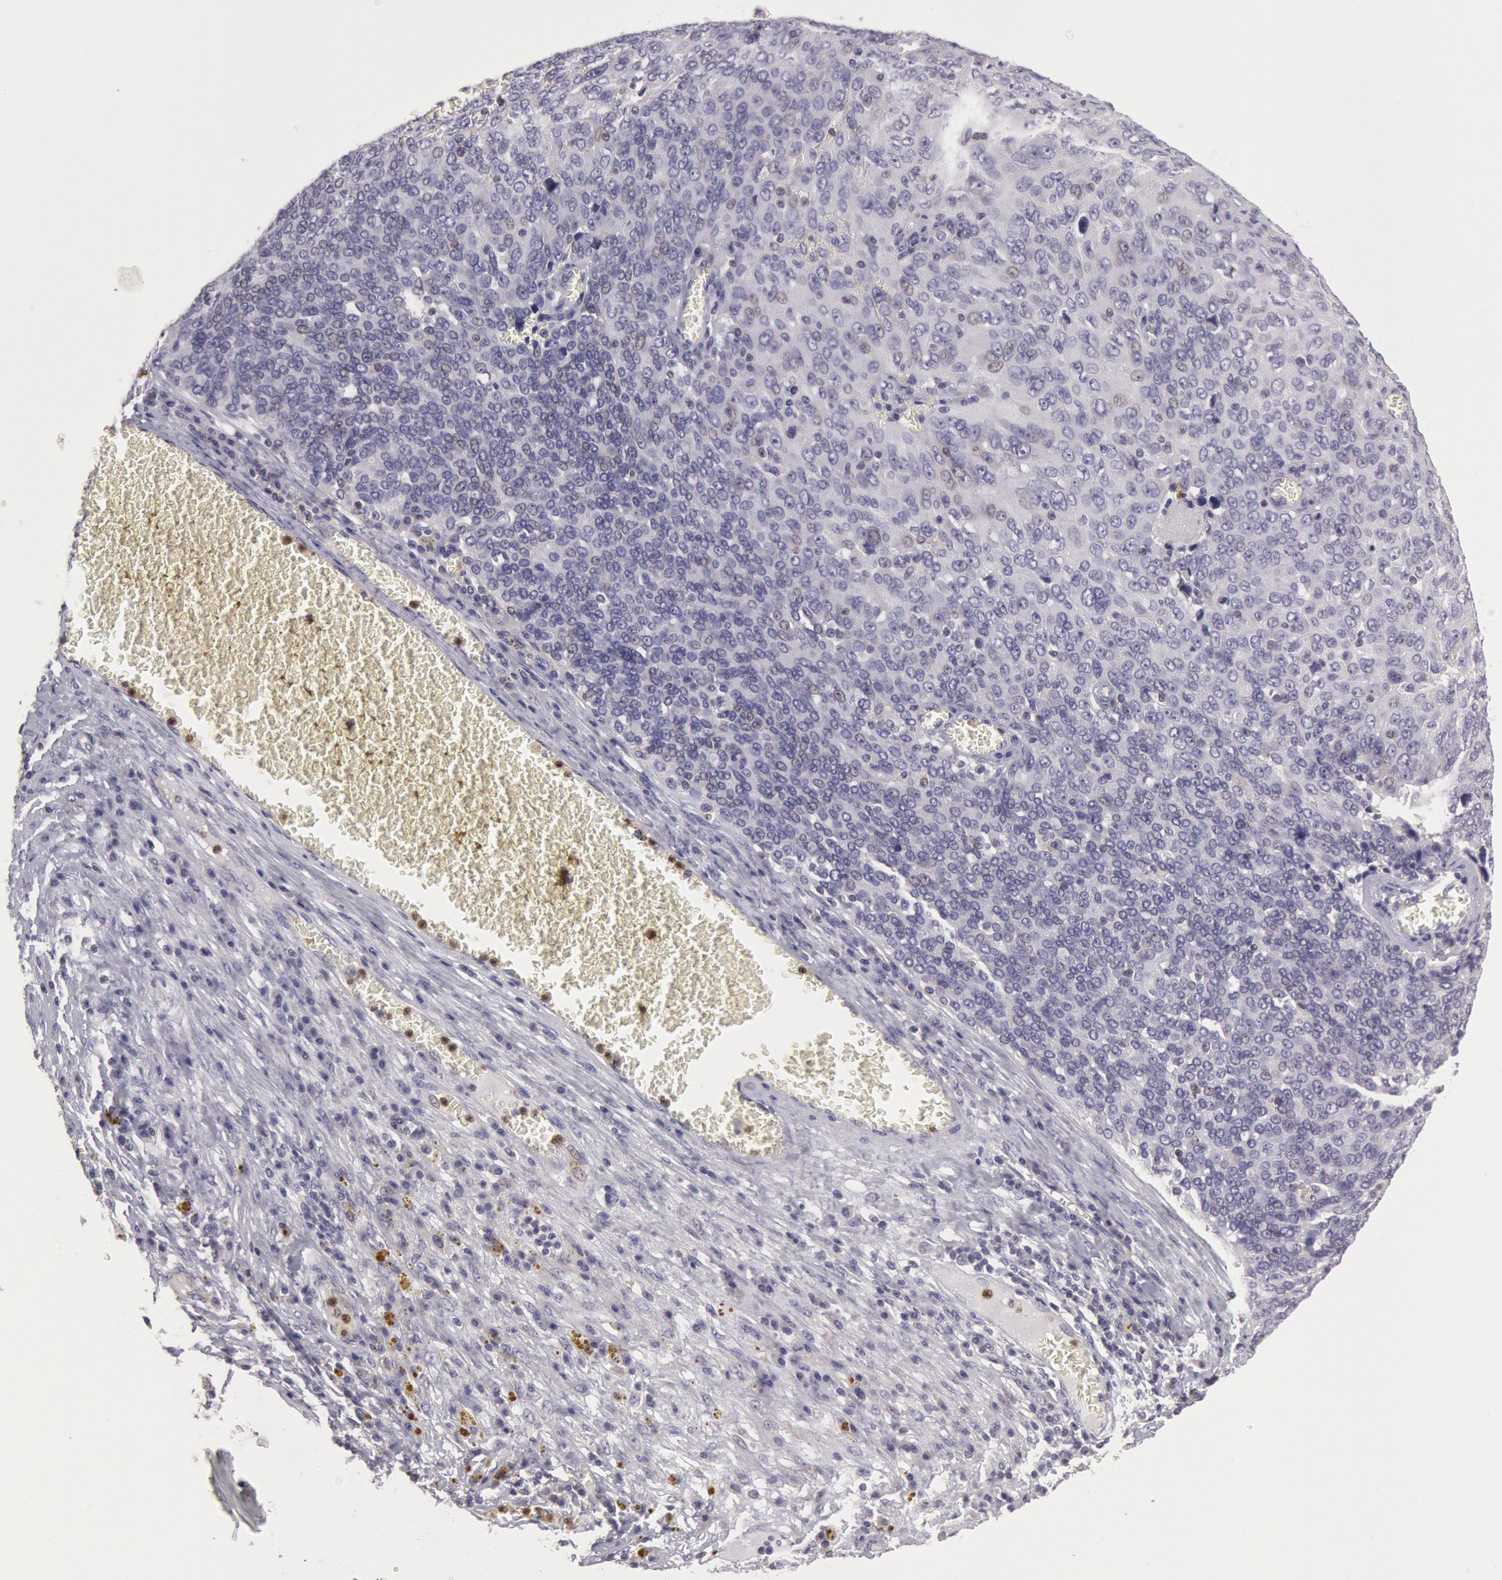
{"staining": {"intensity": "negative", "quantity": "none", "location": "none"}, "tissue": "ovarian cancer", "cell_type": "Tumor cells", "image_type": "cancer", "snomed": [{"axis": "morphology", "description": "Carcinoma, endometroid"}, {"axis": "topography", "description": "Ovary"}], "caption": "Immunohistochemistry (IHC) image of endometroid carcinoma (ovarian) stained for a protein (brown), which shows no staining in tumor cells. (Brightfield microscopy of DAB (3,3'-diaminobenzidine) immunohistochemistry (IHC) at high magnification).", "gene": "RAB27A", "patient": {"sex": "female", "age": 75}}